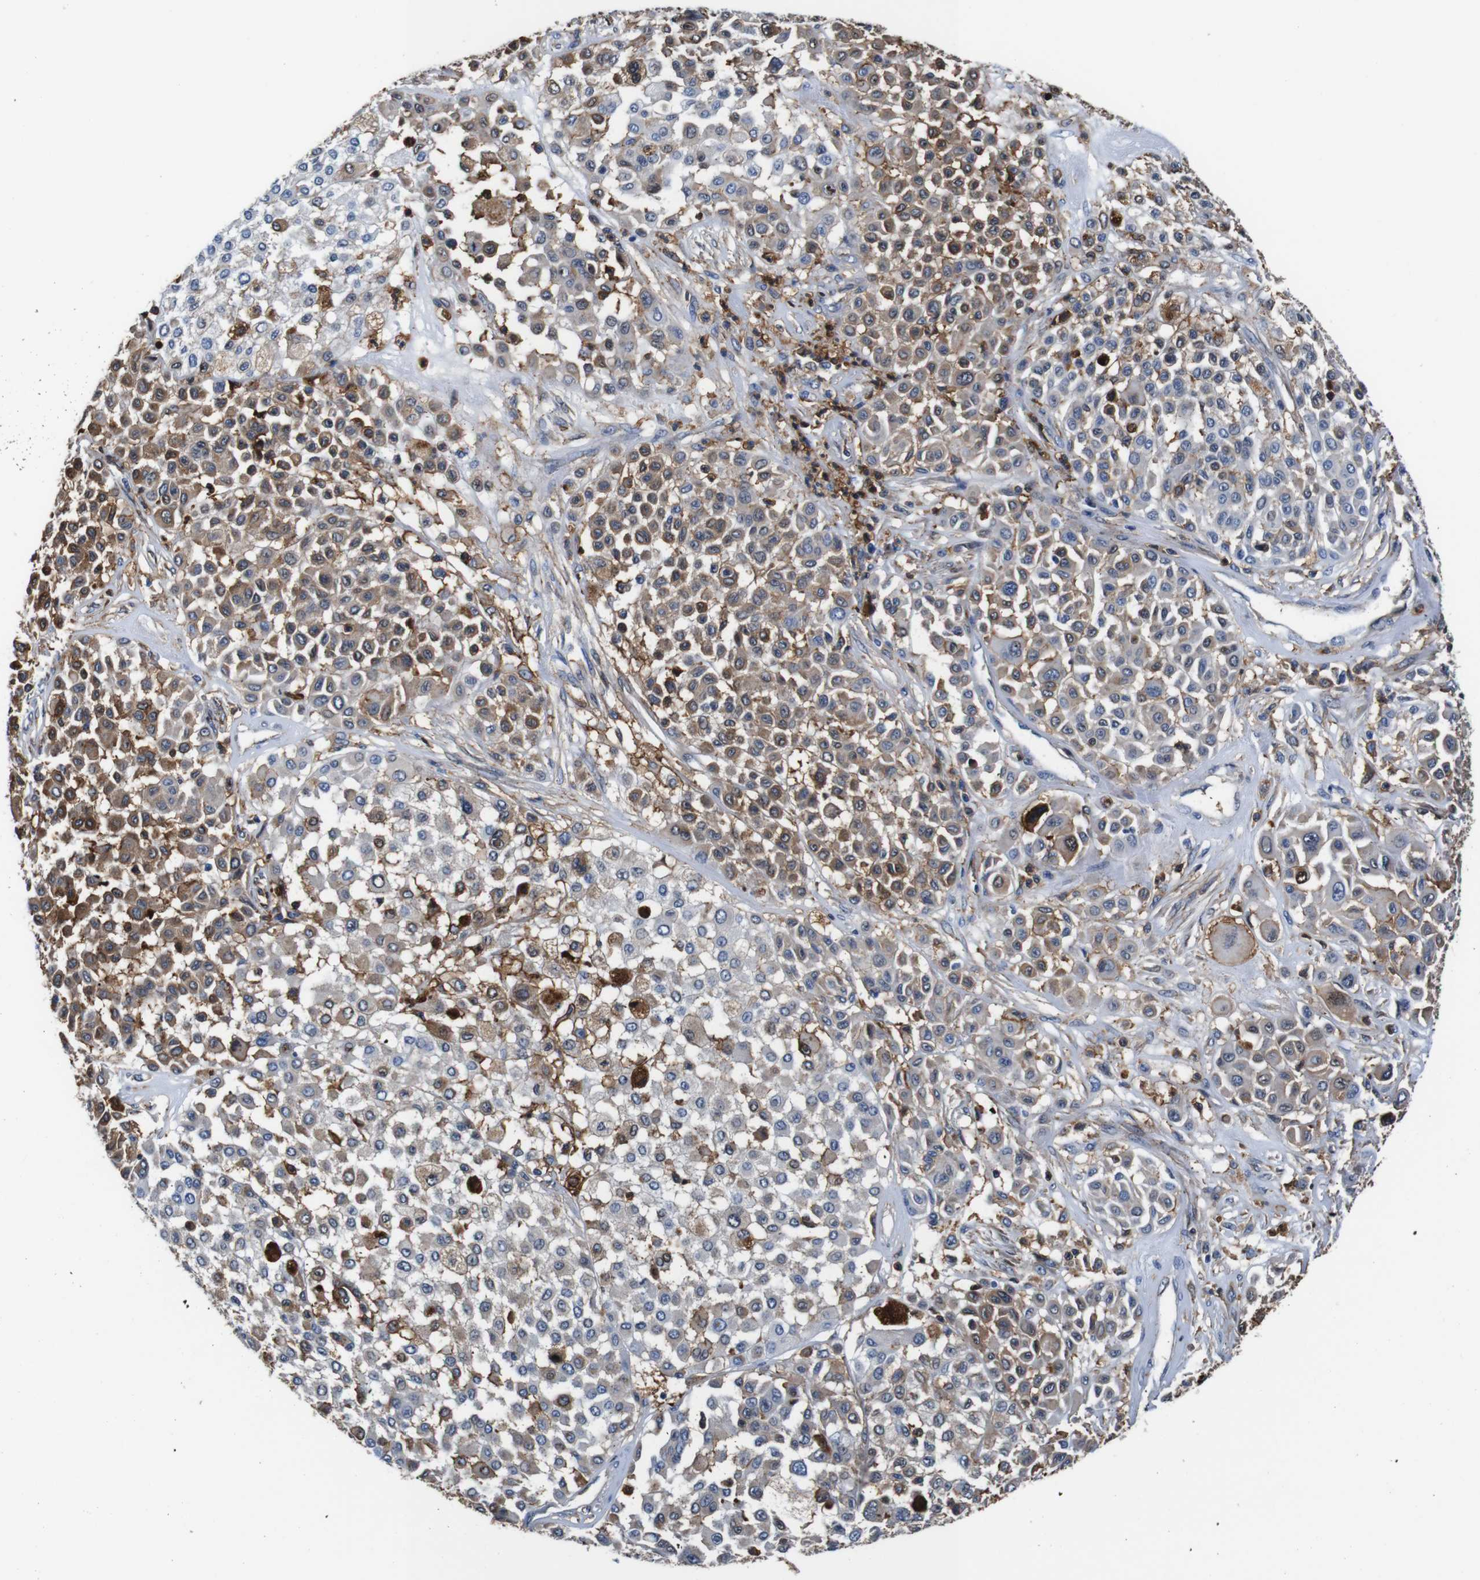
{"staining": {"intensity": "weak", "quantity": ">75%", "location": "cytoplasmic/membranous"}, "tissue": "melanoma", "cell_type": "Tumor cells", "image_type": "cancer", "snomed": [{"axis": "morphology", "description": "Malignant melanoma, Metastatic site"}, {"axis": "topography", "description": "Soft tissue"}], "caption": "IHC histopathology image of human melanoma stained for a protein (brown), which demonstrates low levels of weak cytoplasmic/membranous positivity in about >75% of tumor cells.", "gene": "ANXA1", "patient": {"sex": "male", "age": 41}}